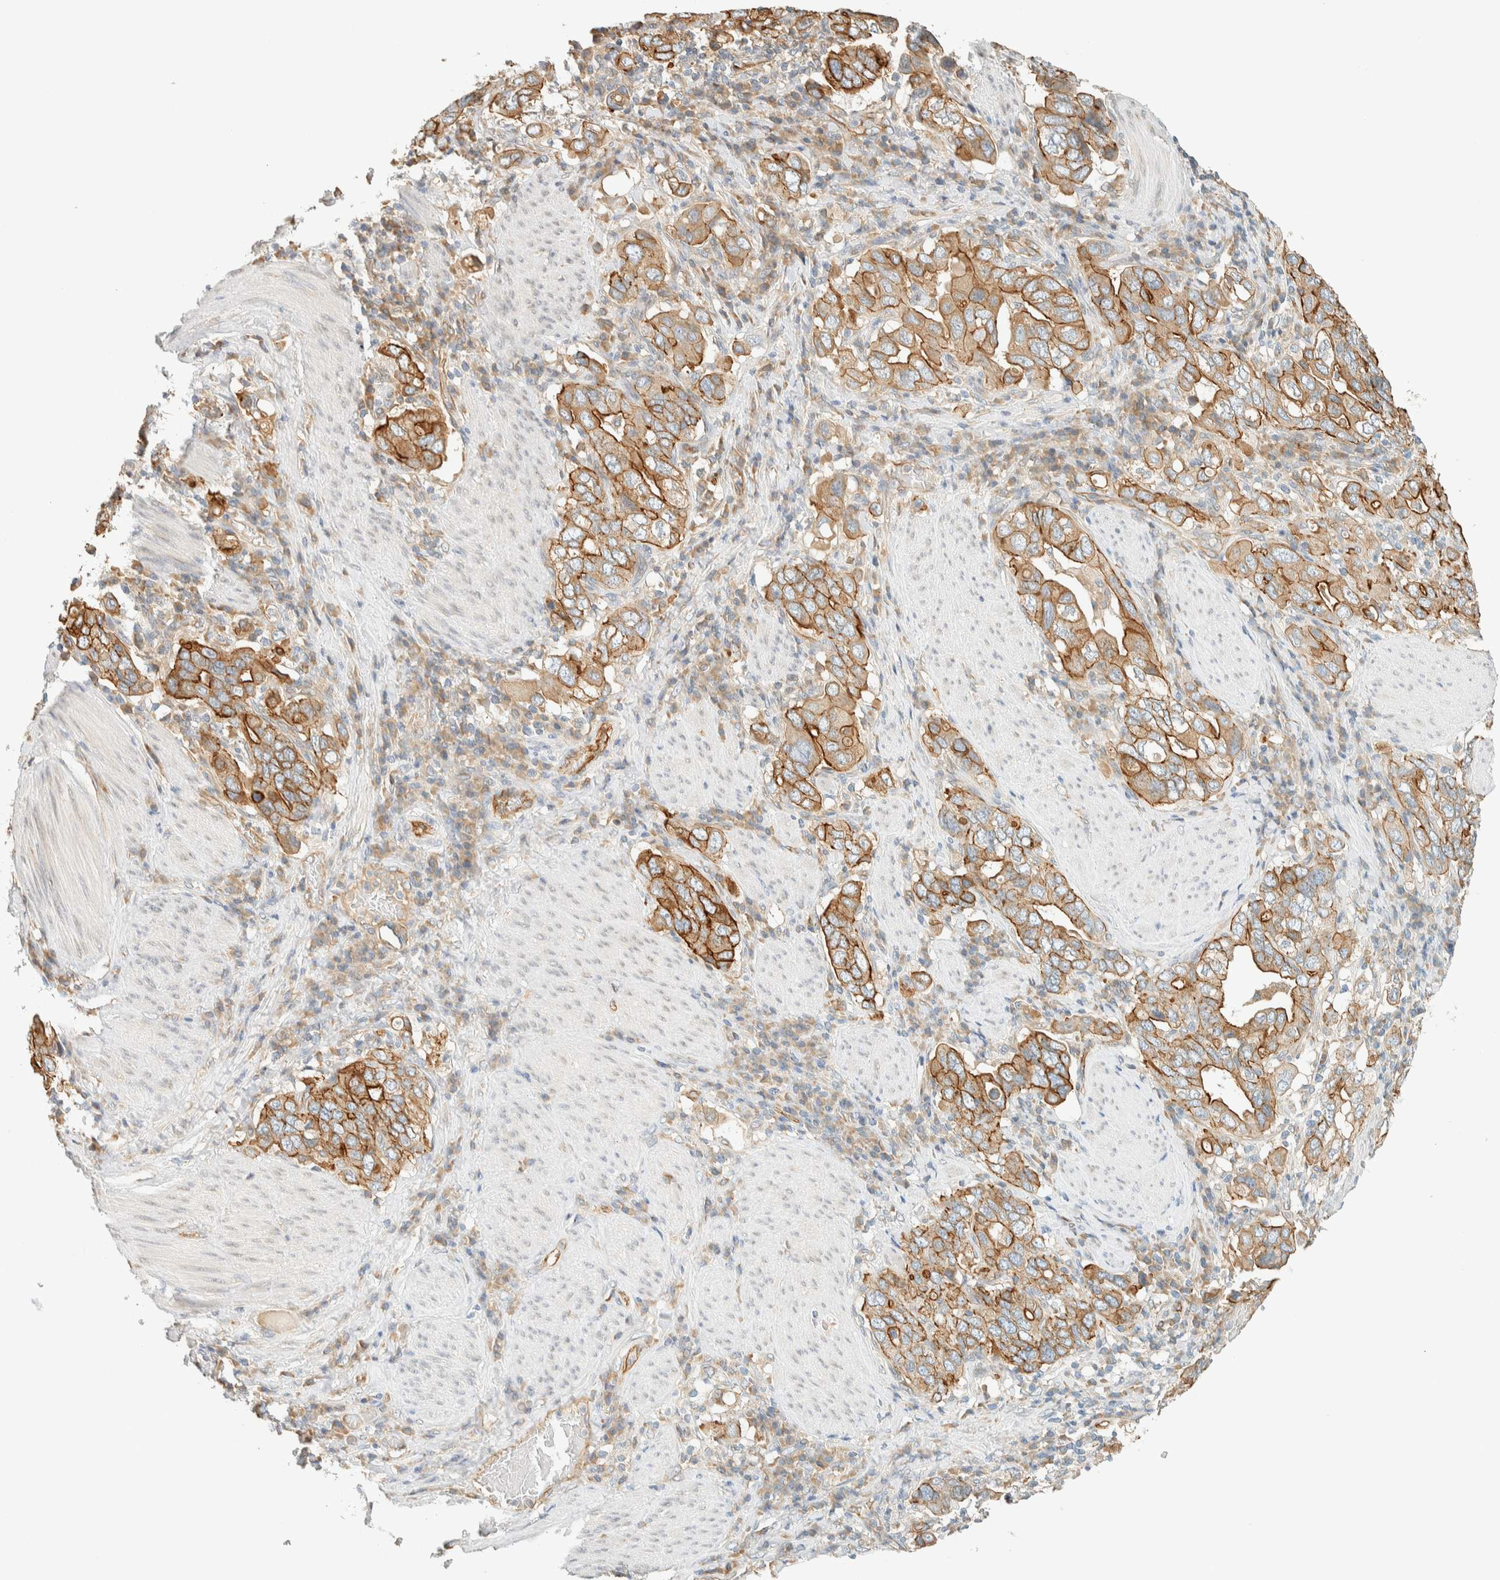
{"staining": {"intensity": "moderate", "quantity": ">75%", "location": "cytoplasmic/membranous"}, "tissue": "stomach cancer", "cell_type": "Tumor cells", "image_type": "cancer", "snomed": [{"axis": "morphology", "description": "Adenocarcinoma, NOS"}, {"axis": "topography", "description": "Stomach, upper"}], "caption": "Protein staining reveals moderate cytoplasmic/membranous positivity in about >75% of tumor cells in stomach adenocarcinoma.", "gene": "LIMA1", "patient": {"sex": "male", "age": 62}}